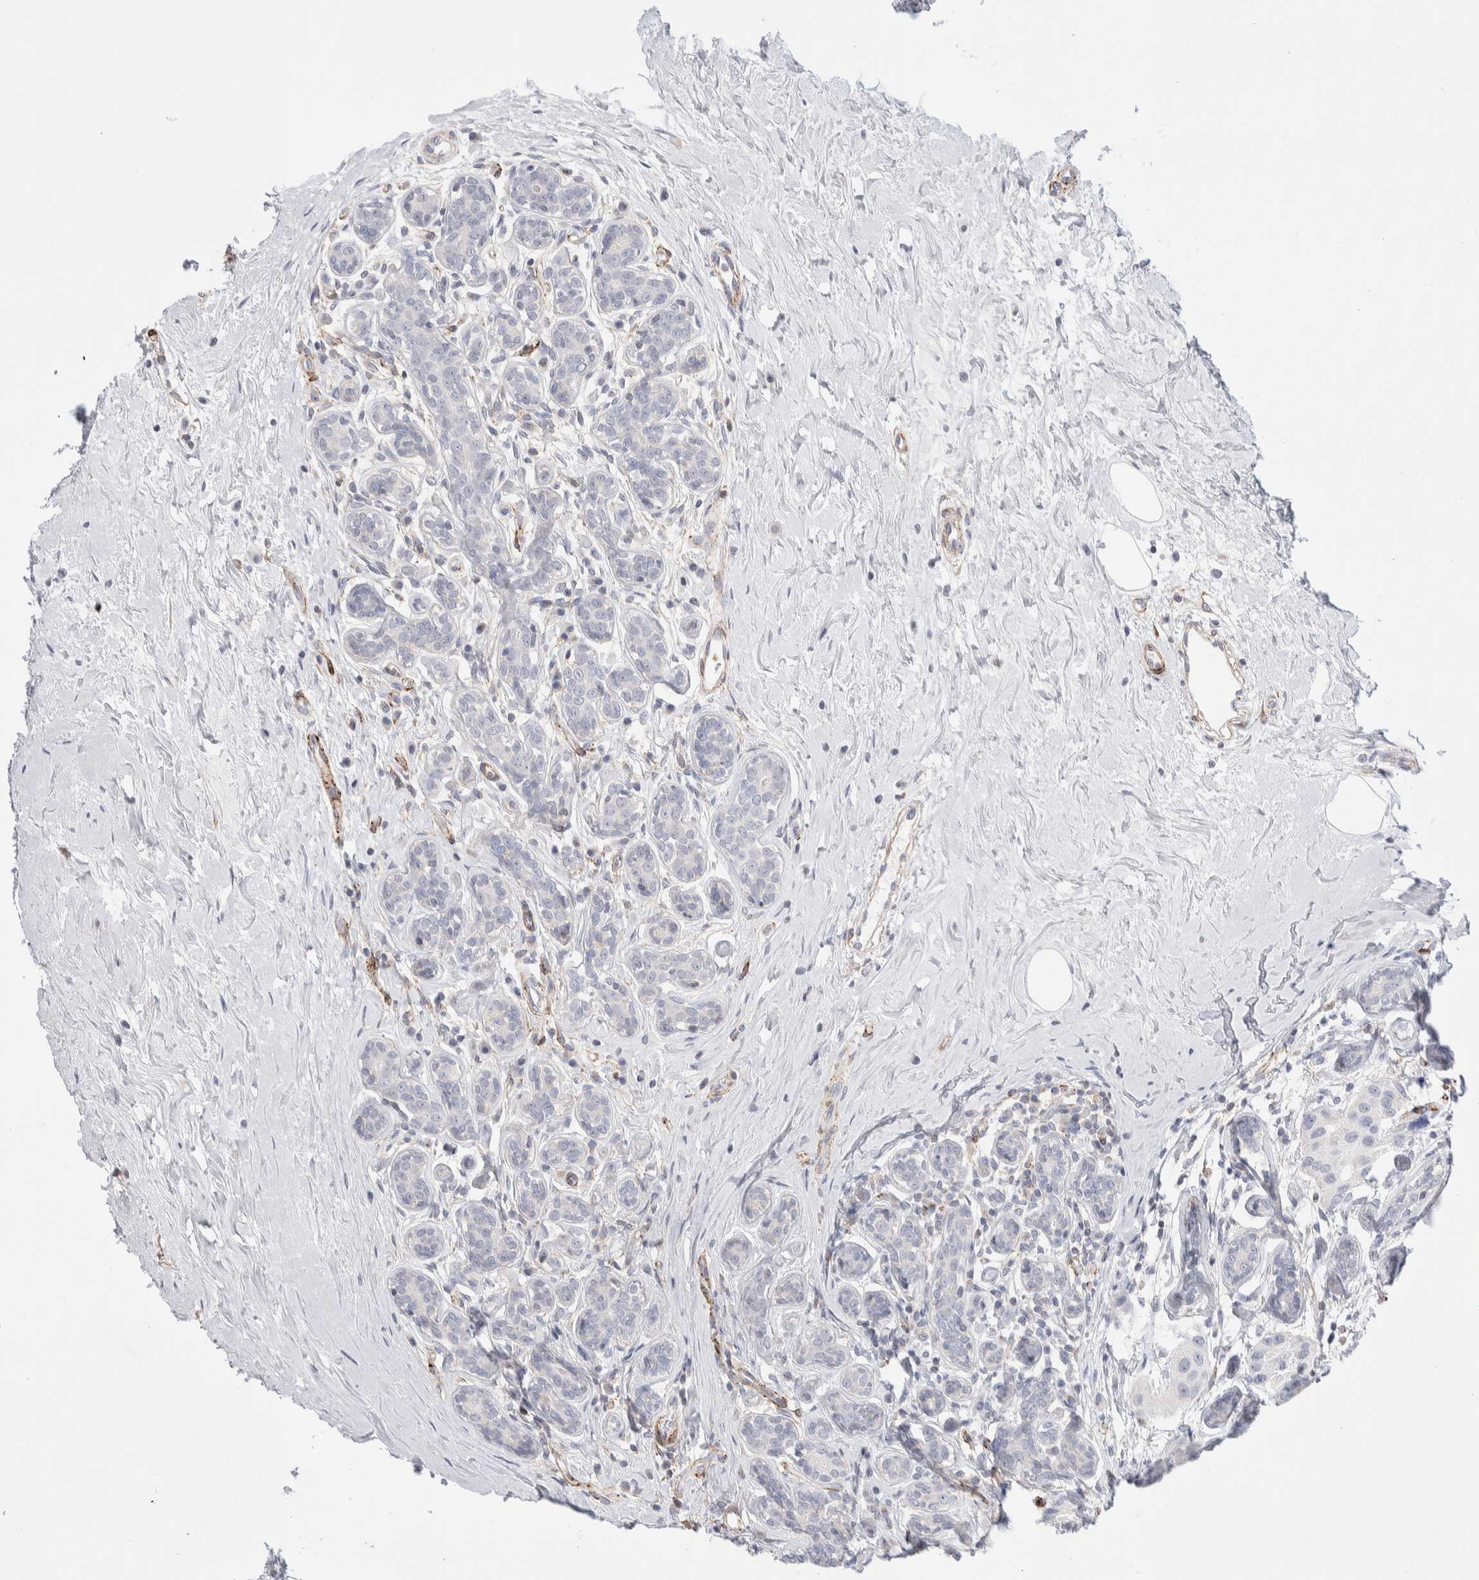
{"staining": {"intensity": "negative", "quantity": "none", "location": "none"}, "tissue": "breast cancer", "cell_type": "Tumor cells", "image_type": "cancer", "snomed": [{"axis": "morphology", "description": "Normal tissue, NOS"}, {"axis": "morphology", "description": "Duct carcinoma"}, {"axis": "topography", "description": "Breast"}], "caption": "Breast infiltrating ductal carcinoma stained for a protein using immunohistochemistry reveals no expression tumor cells.", "gene": "SEPTIN4", "patient": {"sex": "female", "age": 39}}